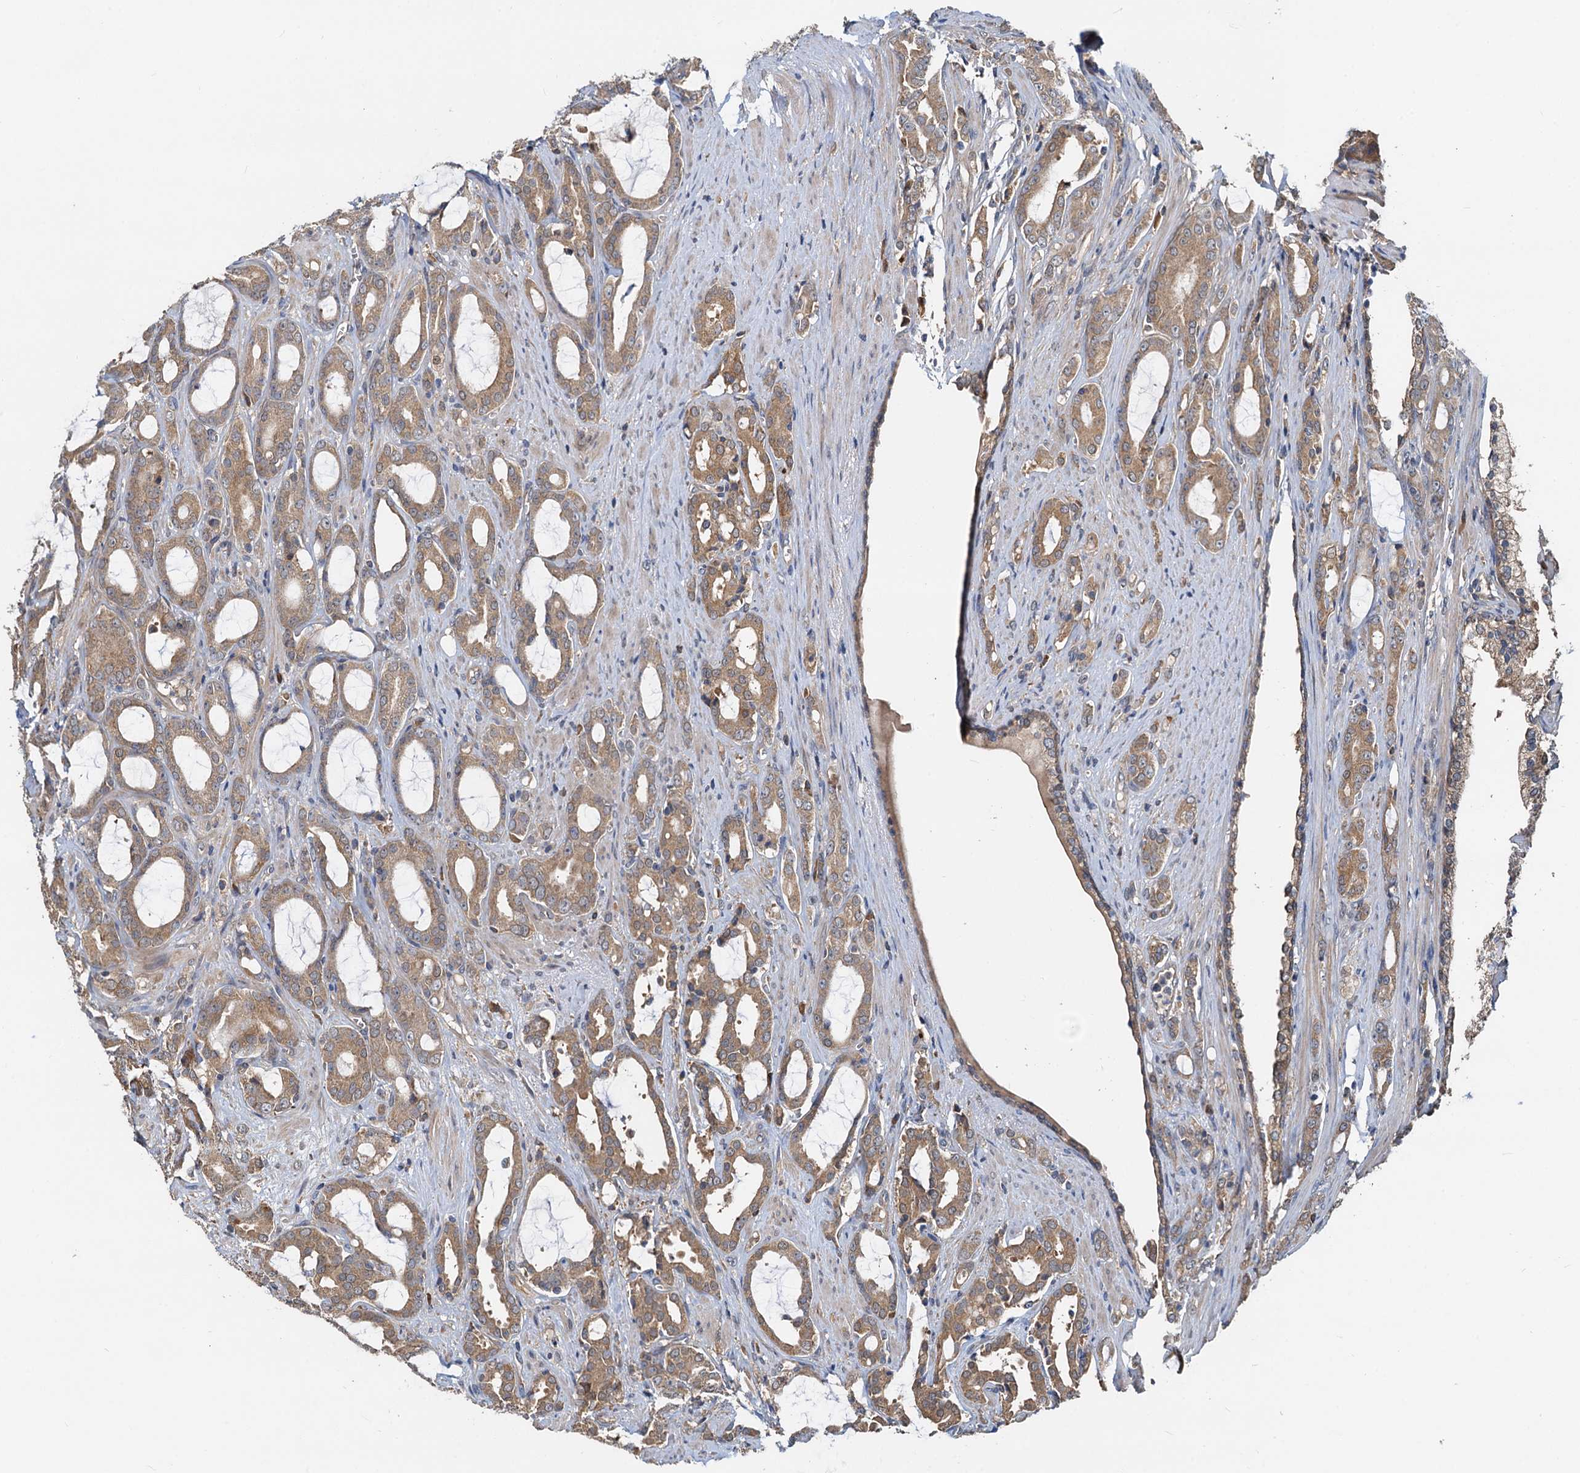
{"staining": {"intensity": "moderate", "quantity": ">75%", "location": "cytoplasmic/membranous"}, "tissue": "prostate cancer", "cell_type": "Tumor cells", "image_type": "cancer", "snomed": [{"axis": "morphology", "description": "Adenocarcinoma, High grade"}, {"axis": "topography", "description": "Prostate"}], "caption": "DAB (3,3'-diaminobenzidine) immunohistochemical staining of human prostate cancer (high-grade adenocarcinoma) demonstrates moderate cytoplasmic/membranous protein expression in approximately >75% of tumor cells. The protein is shown in brown color, while the nuclei are stained blue.", "gene": "HYI", "patient": {"sex": "male", "age": 72}}